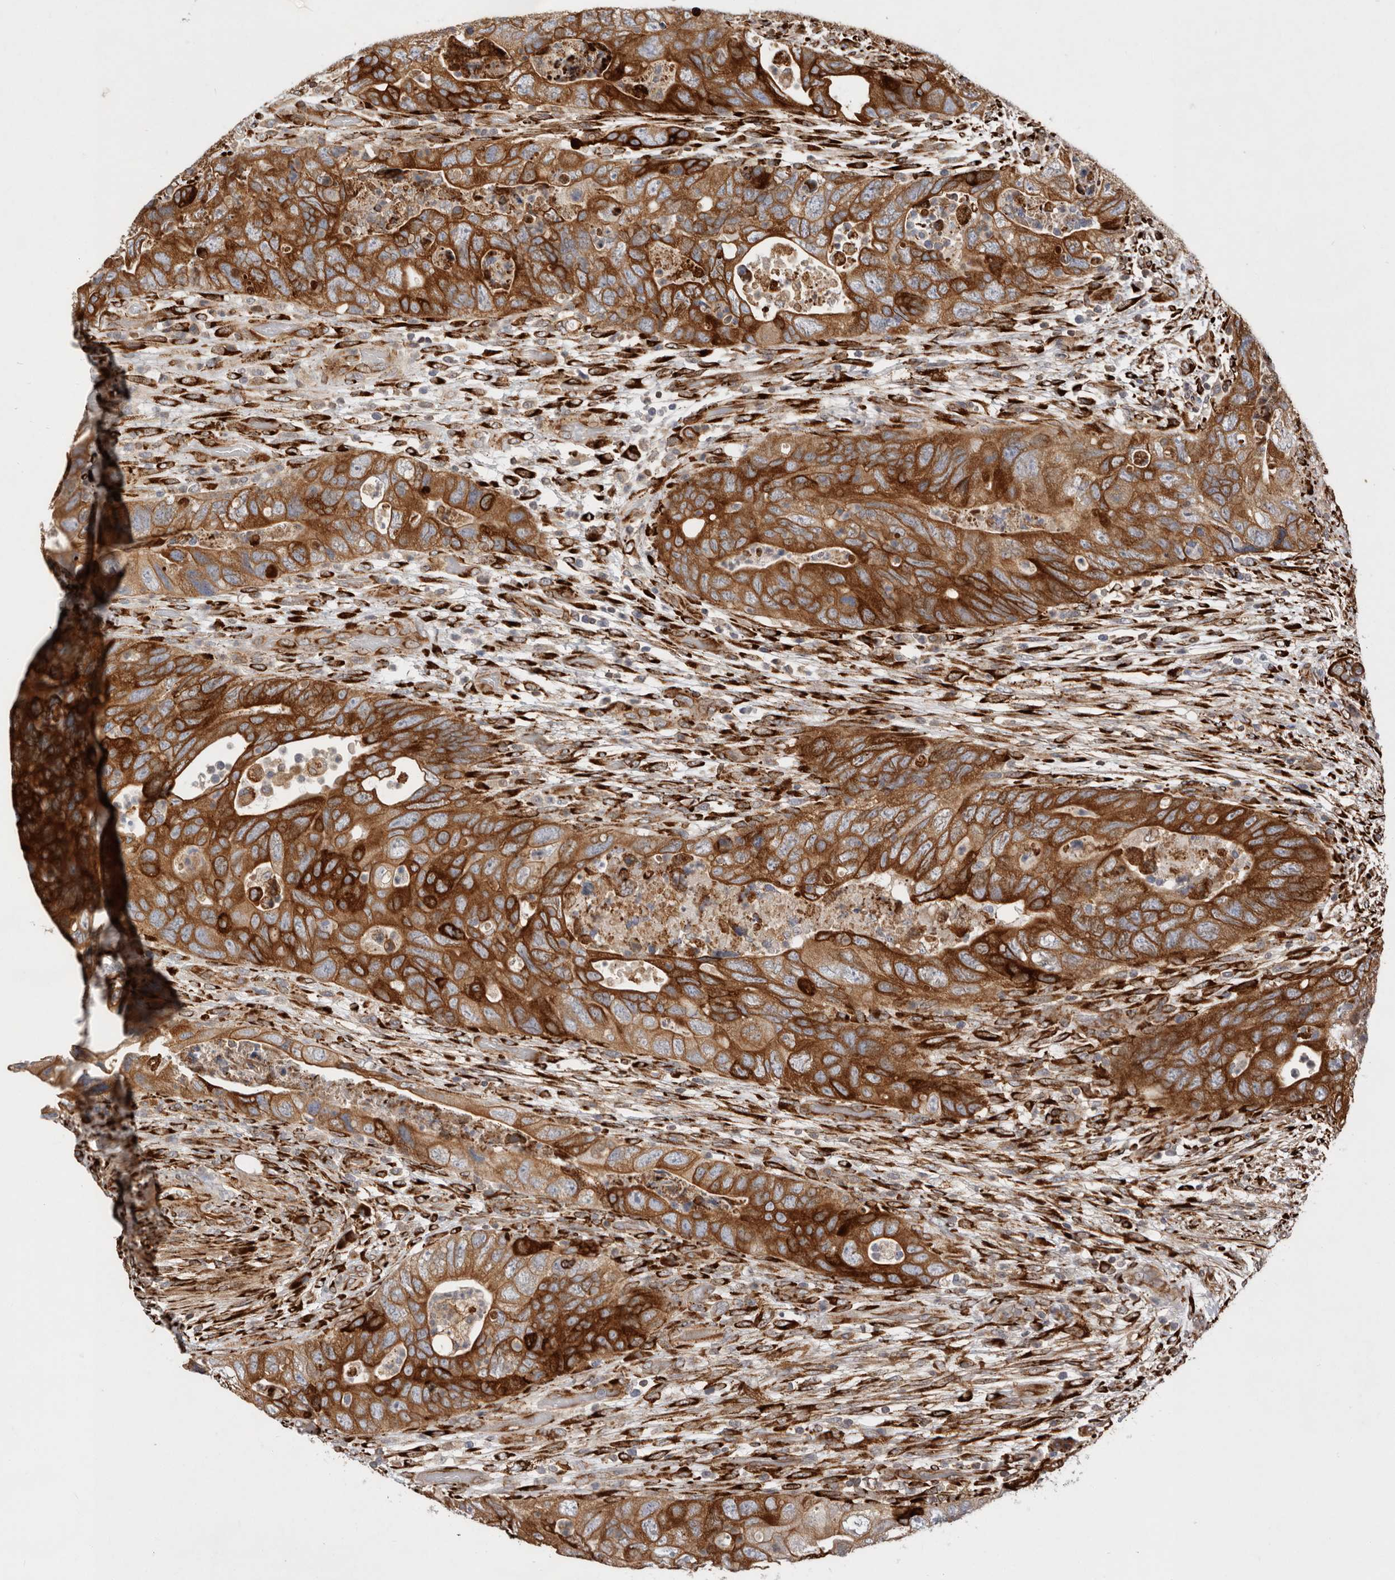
{"staining": {"intensity": "strong", "quantity": ">75%", "location": "cytoplasmic/membranous"}, "tissue": "colorectal cancer", "cell_type": "Tumor cells", "image_type": "cancer", "snomed": [{"axis": "morphology", "description": "Adenocarcinoma, NOS"}, {"axis": "topography", "description": "Rectum"}], "caption": "An IHC image of neoplastic tissue is shown. Protein staining in brown shows strong cytoplasmic/membranous positivity in colorectal adenocarcinoma within tumor cells.", "gene": "WDTC1", "patient": {"sex": "male", "age": 63}}